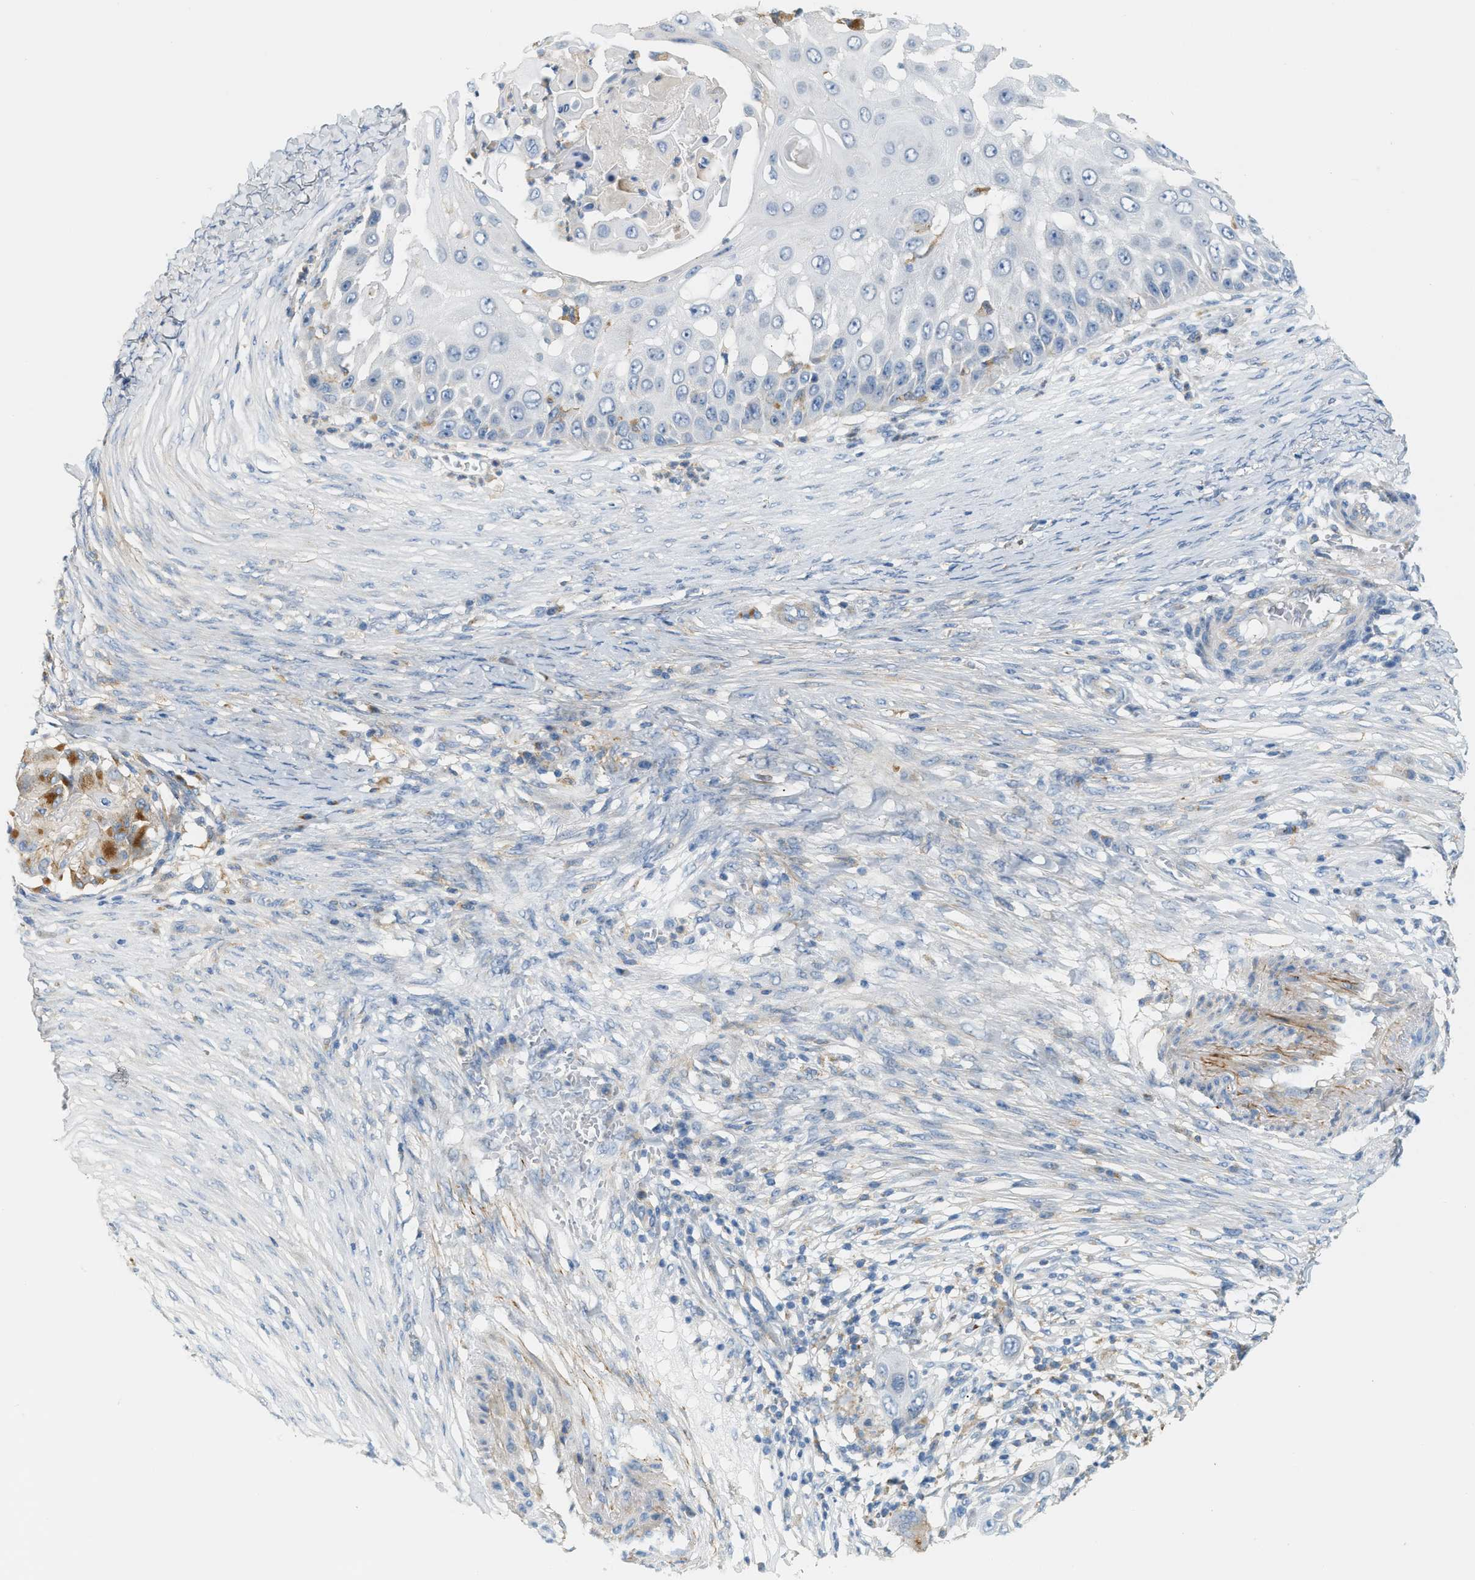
{"staining": {"intensity": "negative", "quantity": "none", "location": "none"}, "tissue": "skin cancer", "cell_type": "Tumor cells", "image_type": "cancer", "snomed": [{"axis": "morphology", "description": "Squamous cell carcinoma, NOS"}, {"axis": "topography", "description": "Skin"}], "caption": "An immunohistochemistry (IHC) photomicrograph of skin cancer (squamous cell carcinoma) is shown. There is no staining in tumor cells of skin cancer (squamous cell carcinoma).", "gene": "LMBRD1", "patient": {"sex": "female", "age": 44}}